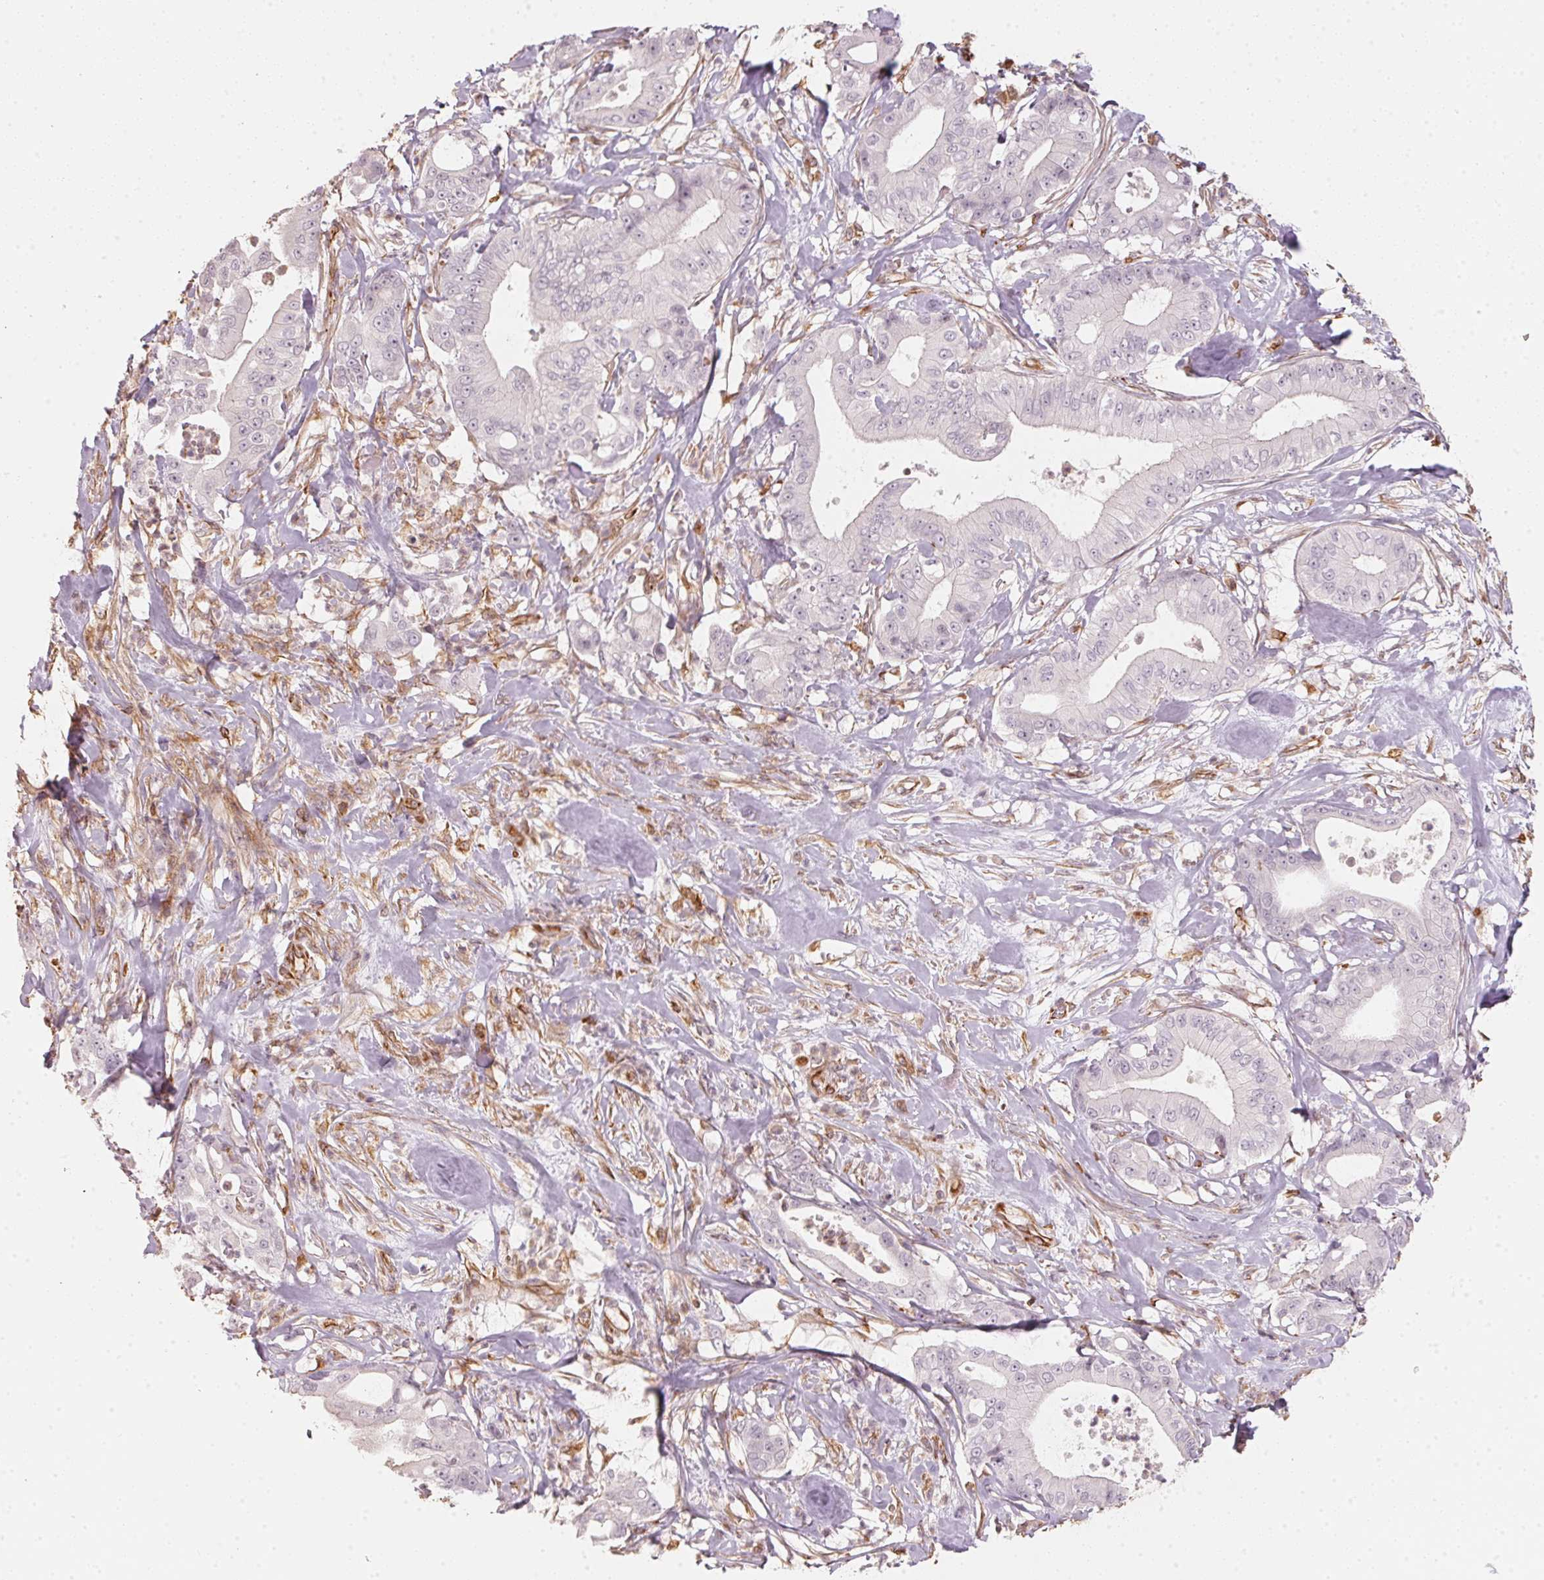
{"staining": {"intensity": "negative", "quantity": "none", "location": "none"}, "tissue": "pancreatic cancer", "cell_type": "Tumor cells", "image_type": "cancer", "snomed": [{"axis": "morphology", "description": "Adenocarcinoma, NOS"}, {"axis": "topography", "description": "Pancreas"}], "caption": "A high-resolution histopathology image shows immunohistochemistry staining of pancreatic cancer (adenocarcinoma), which reveals no significant staining in tumor cells. Brightfield microscopy of IHC stained with DAB (brown) and hematoxylin (blue), captured at high magnification.", "gene": "FOXR2", "patient": {"sex": "male", "age": 71}}